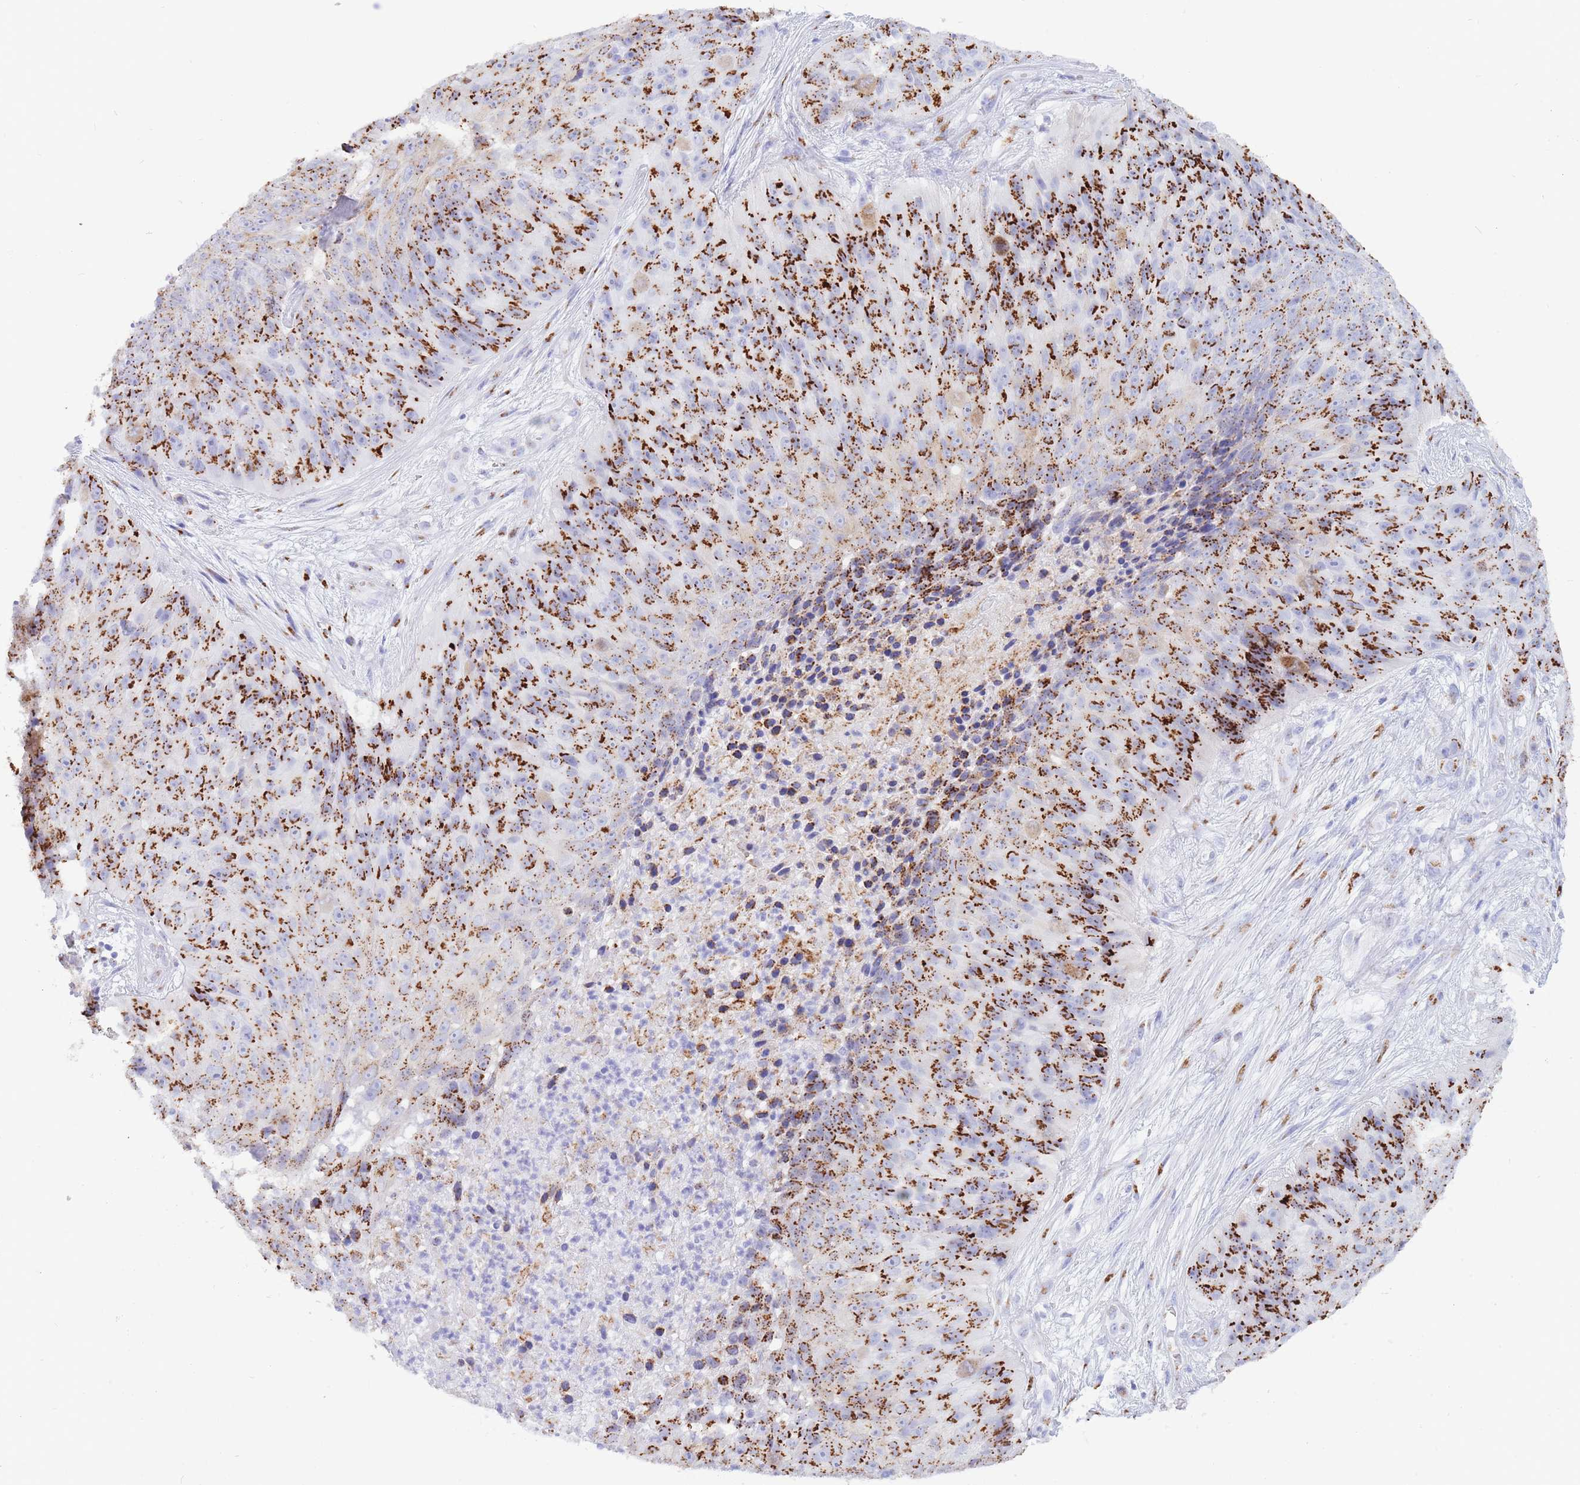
{"staining": {"intensity": "strong", "quantity": ">75%", "location": "cytoplasmic/membranous"}, "tissue": "skin cancer", "cell_type": "Tumor cells", "image_type": "cancer", "snomed": [{"axis": "morphology", "description": "Squamous cell carcinoma, NOS"}, {"axis": "topography", "description": "Skin"}], "caption": "Brown immunohistochemical staining in human skin cancer (squamous cell carcinoma) demonstrates strong cytoplasmic/membranous positivity in approximately >75% of tumor cells. The protein is shown in brown color, while the nuclei are stained blue.", "gene": "FAM3C", "patient": {"sex": "female", "age": 87}}